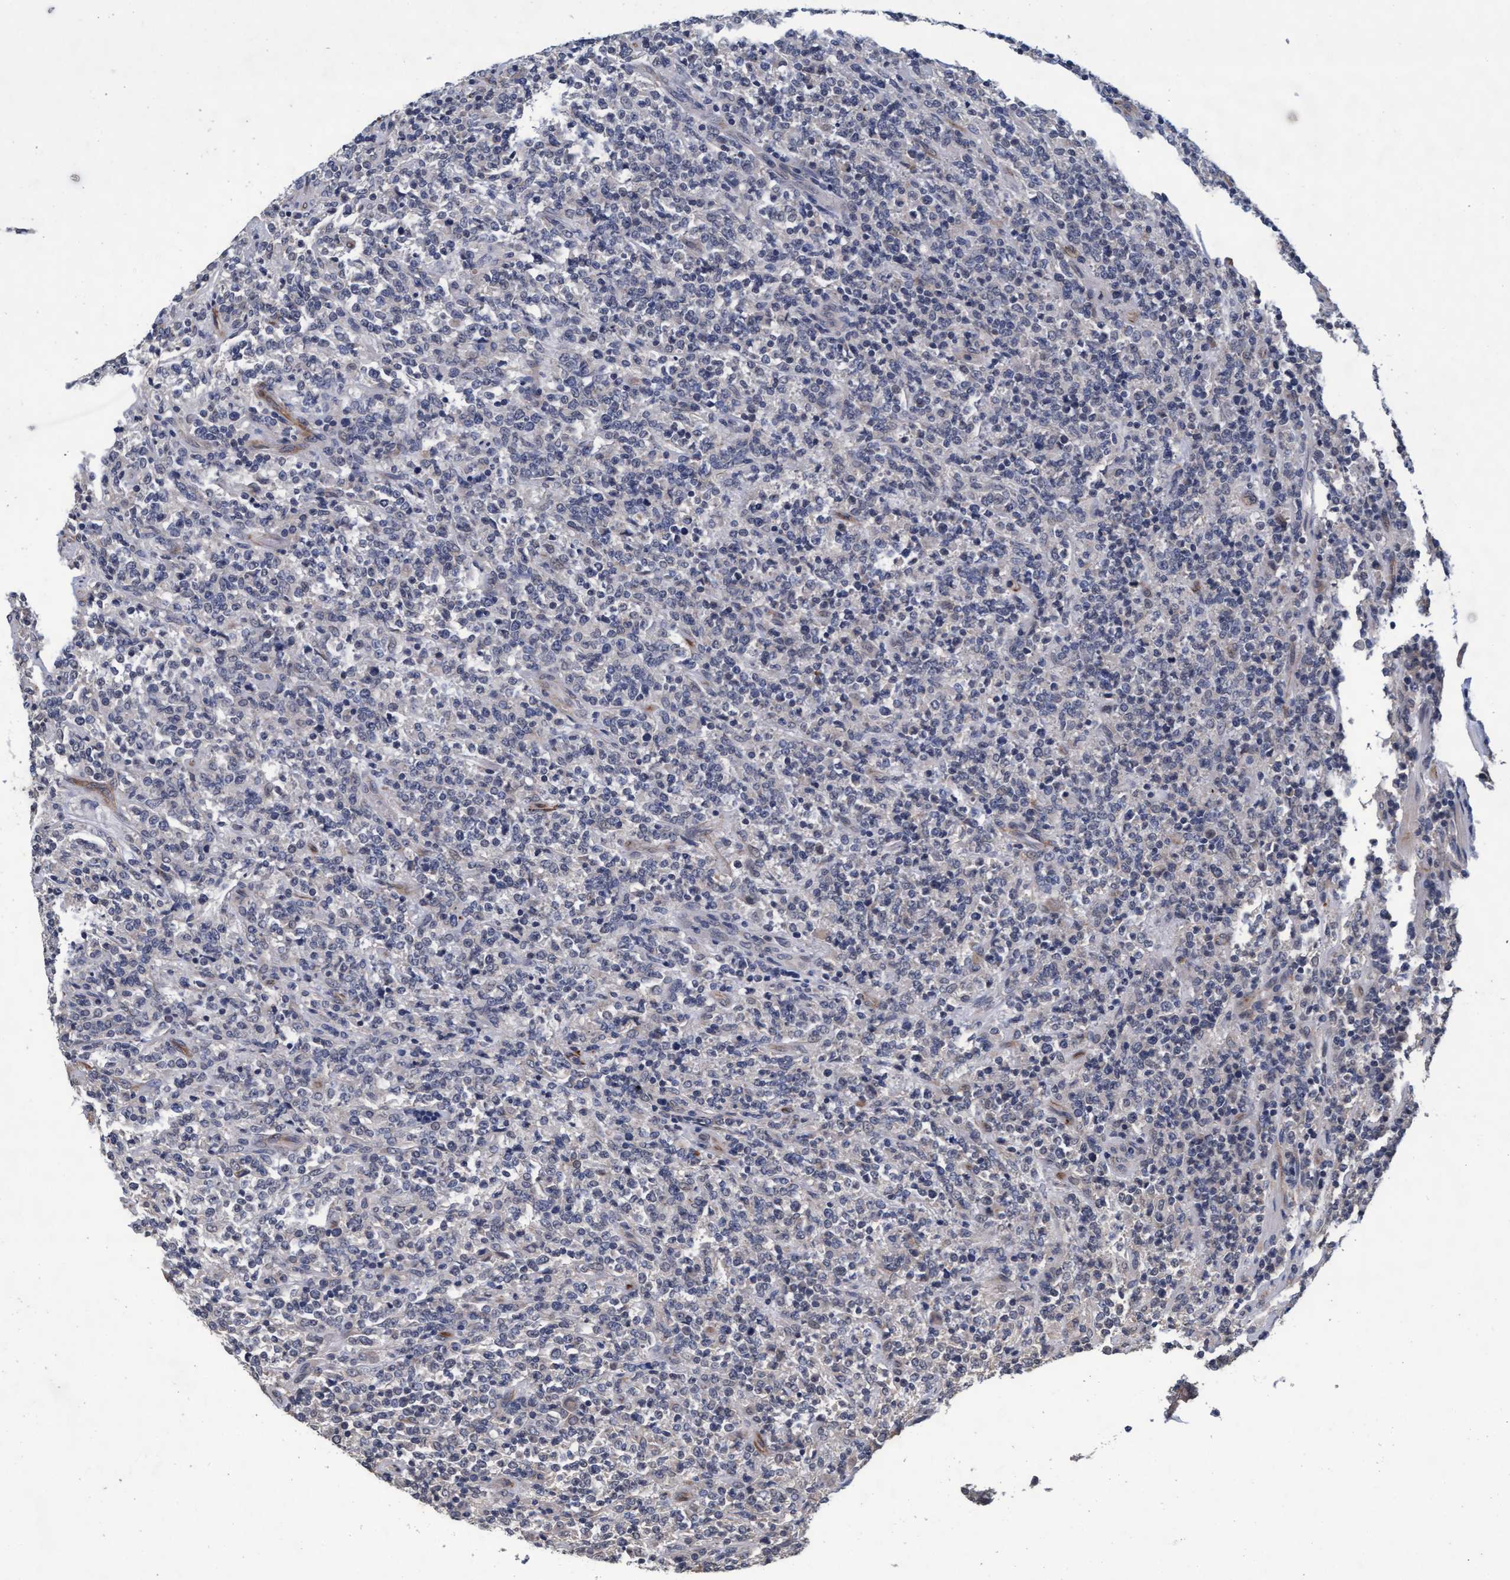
{"staining": {"intensity": "negative", "quantity": "none", "location": "none"}, "tissue": "lymphoma", "cell_type": "Tumor cells", "image_type": "cancer", "snomed": [{"axis": "morphology", "description": "Malignant lymphoma, non-Hodgkin's type, High grade"}, {"axis": "topography", "description": "Soft tissue"}], "caption": "A photomicrograph of human lymphoma is negative for staining in tumor cells.", "gene": "CPQ", "patient": {"sex": "male", "age": 18}}